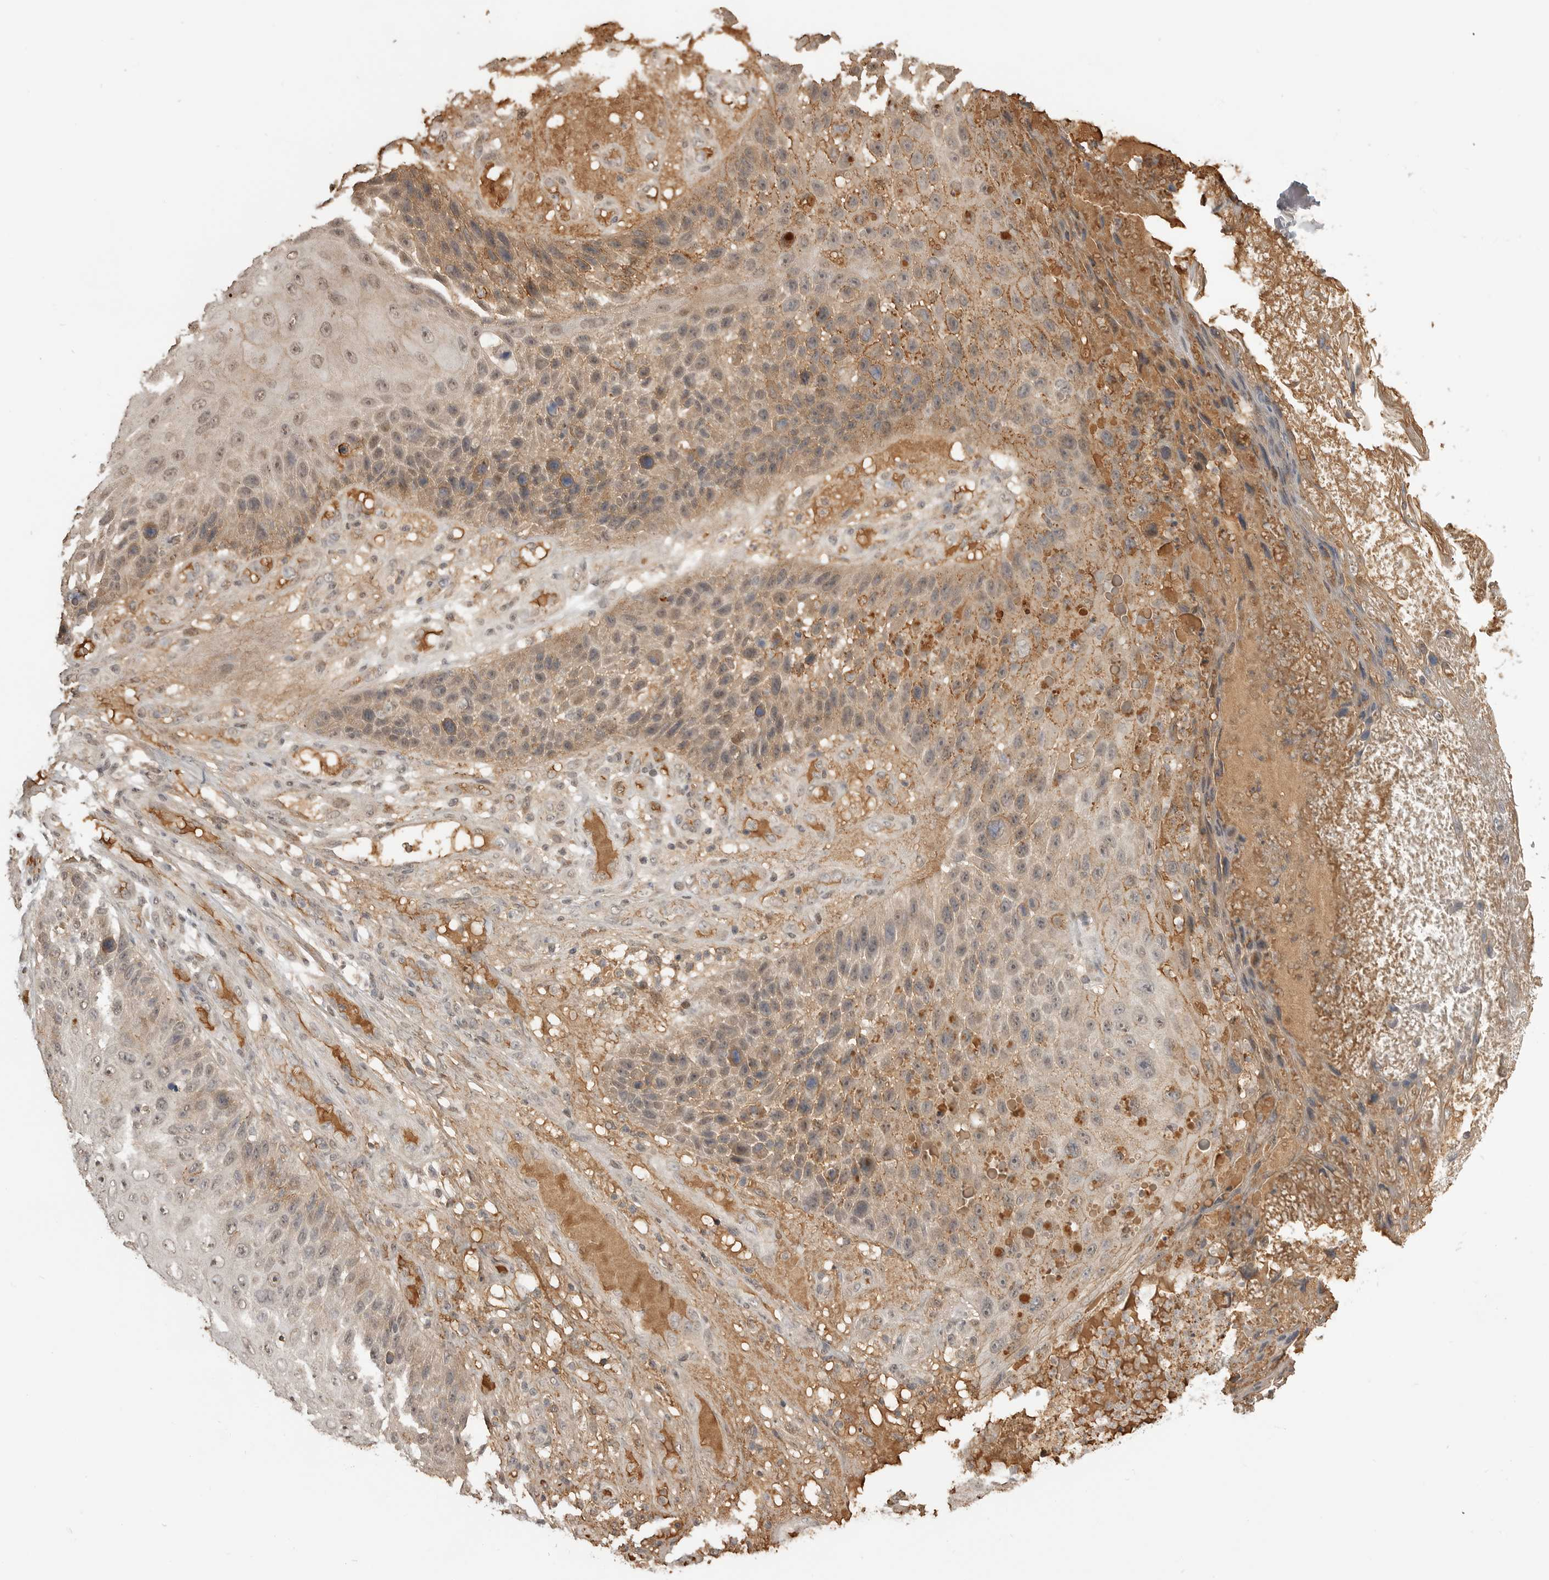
{"staining": {"intensity": "weak", "quantity": "25%-75%", "location": "cytoplasmic/membranous,nuclear"}, "tissue": "skin cancer", "cell_type": "Tumor cells", "image_type": "cancer", "snomed": [{"axis": "morphology", "description": "Squamous cell carcinoma, NOS"}, {"axis": "topography", "description": "Skin"}], "caption": "Immunohistochemistry of human squamous cell carcinoma (skin) shows low levels of weak cytoplasmic/membranous and nuclear positivity in about 25%-75% of tumor cells. The protein is stained brown, and the nuclei are stained in blue (DAB (3,3'-diaminobenzidine) IHC with brightfield microscopy, high magnification).", "gene": "ASPSCR1", "patient": {"sex": "female", "age": 88}}